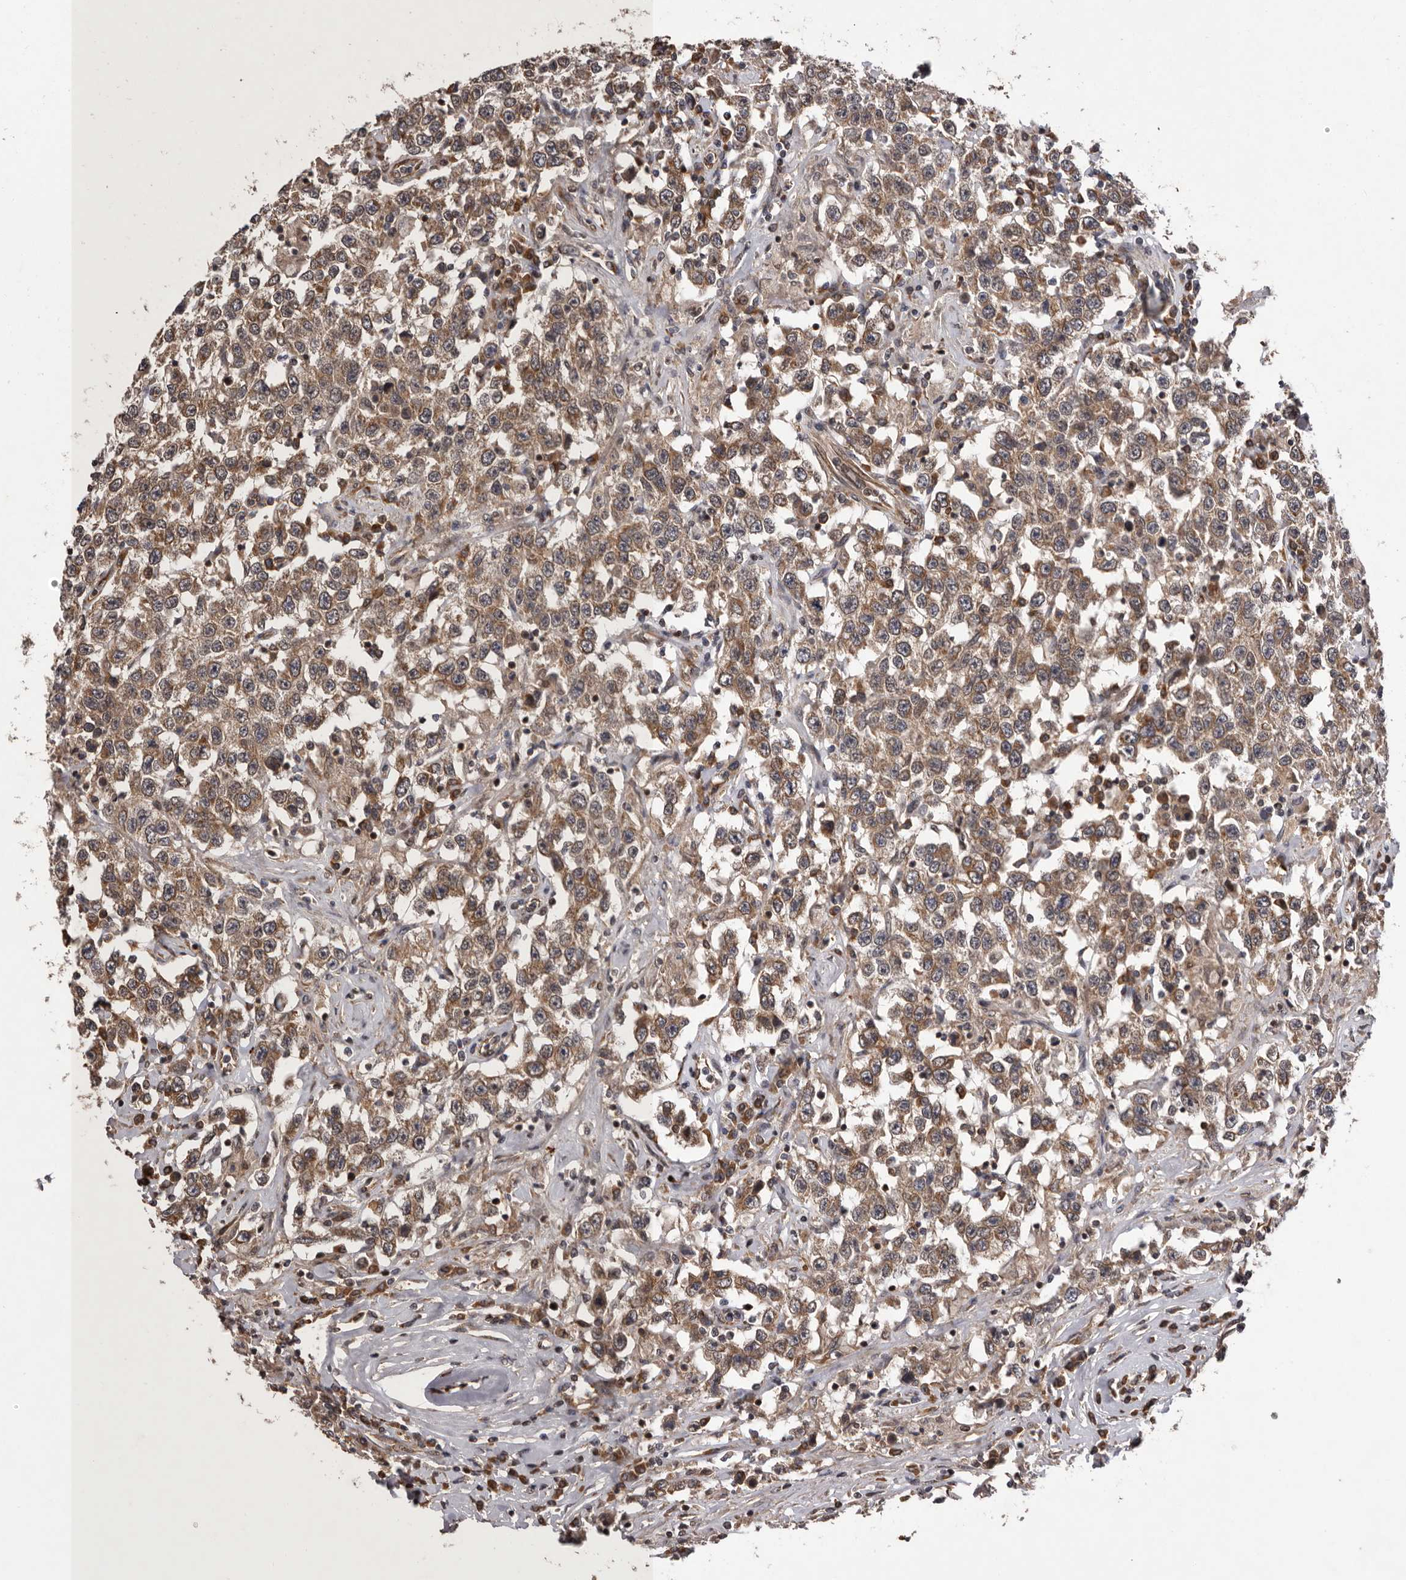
{"staining": {"intensity": "moderate", "quantity": ">75%", "location": "cytoplasmic/membranous"}, "tissue": "testis cancer", "cell_type": "Tumor cells", "image_type": "cancer", "snomed": [{"axis": "morphology", "description": "Seminoma, NOS"}, {"axis": "topography", "description": "Testis"}], "caption": "A high-resolution photomicrograph shows immunohistochemistry staining of testis cancer (seminoma), which displays moderate cytoplasmic/membranous staining in approximately >75% of tumor cells.", "gene": "GADD45B", "patient": {"sex": "male", "age": 41}}